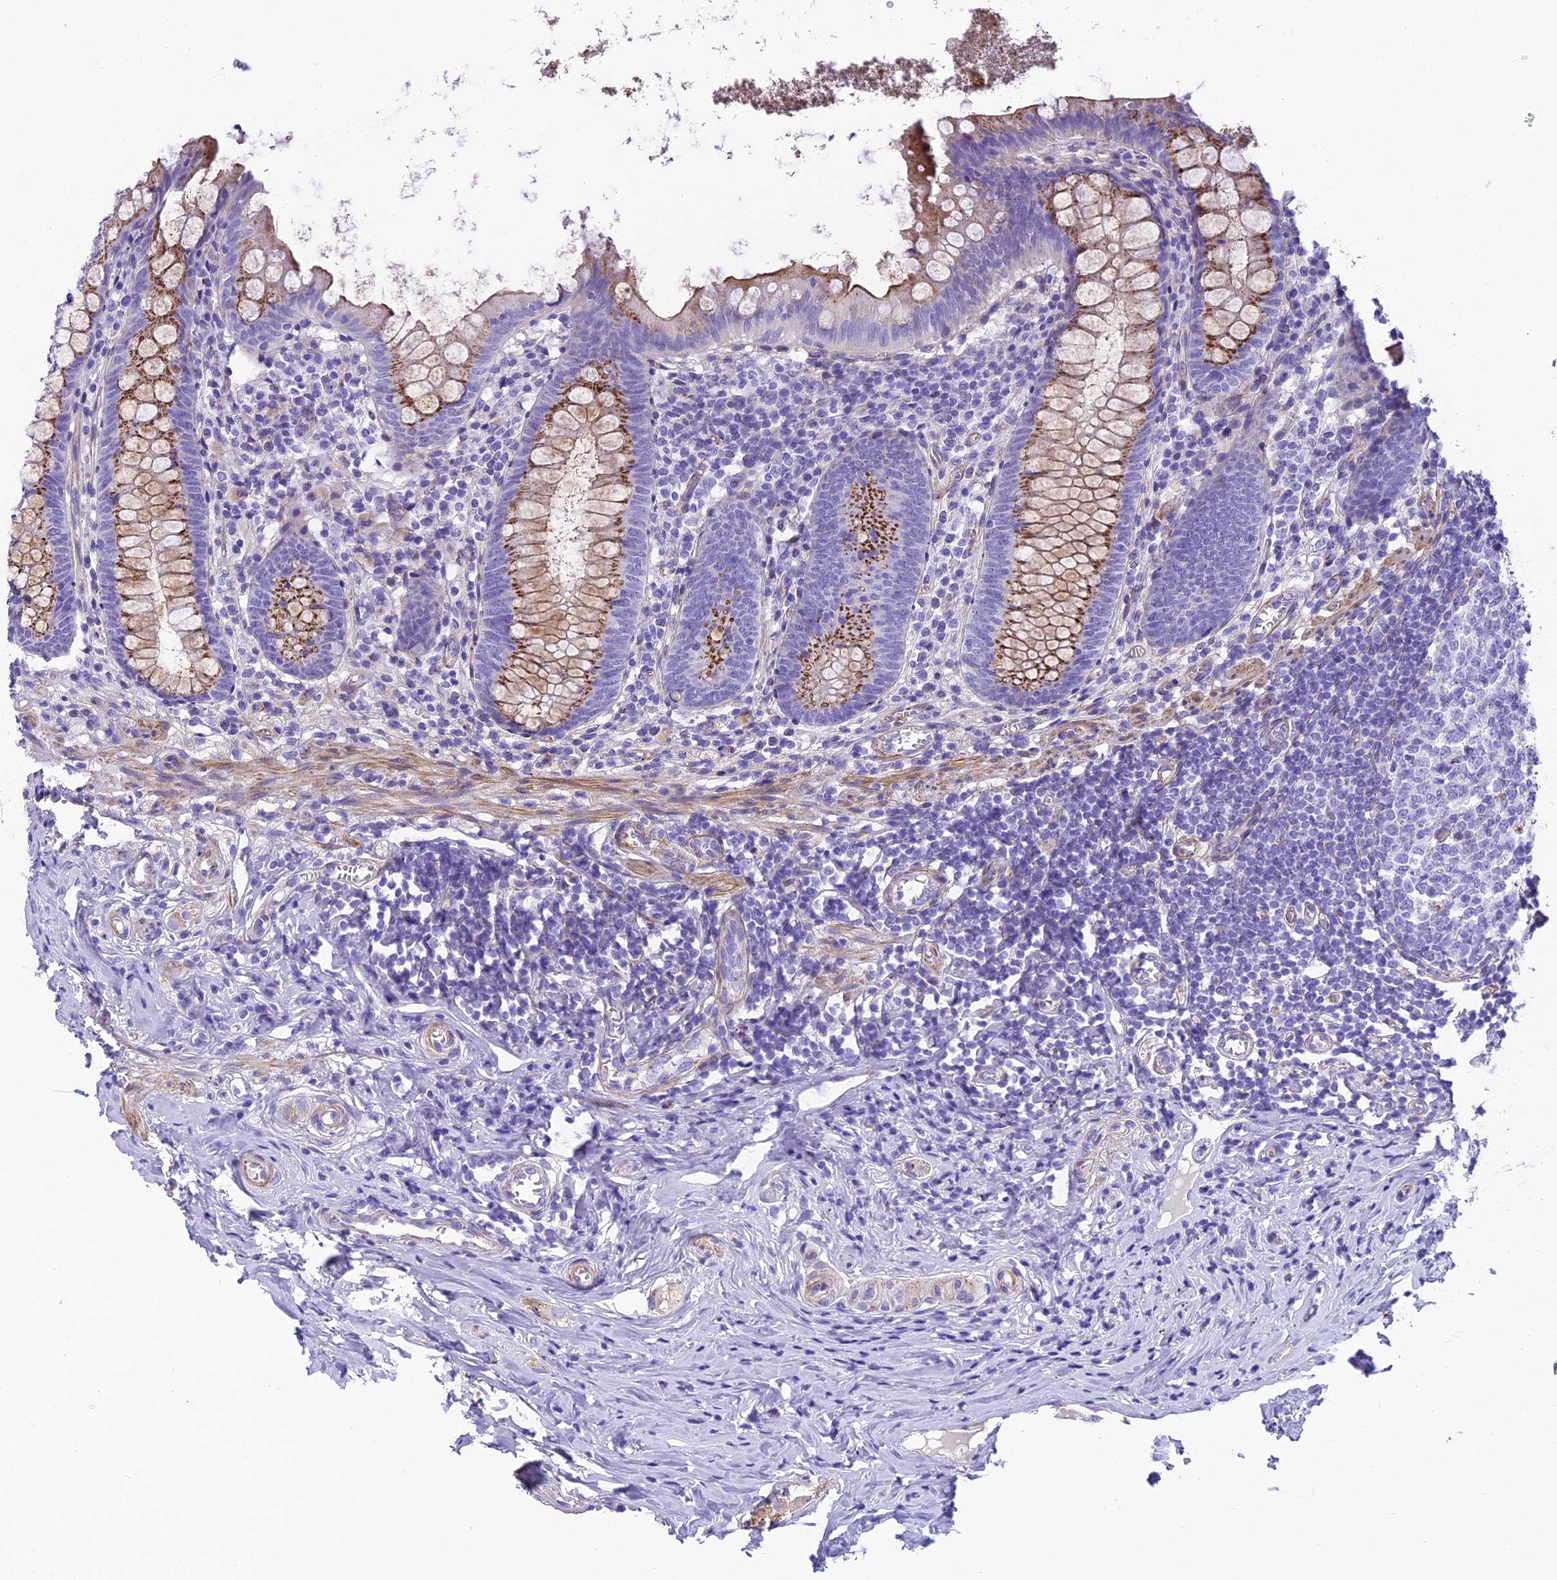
{"staining": {"intensity": "strong", "quantity": ">75%", "location": "cytoplasmic/membranous"}, "tissue": "appendix", "cell_type": "Glandular cells", "image_type": "normal", "snomed": [{"axis": "morphology", "description": "Normal tissue, NOS"}, {"axis": "topography", "description": "Appendix"}], "caption": "Normal appendix was stained to show a protein in brown. There is high levels of strong cytoplasmic/membranous staining in about >75% of glandular cells. The protein is stained brown, and the nuclei are stained in blue (DAB (3,3'-diaminobenzidine) IHC with brightfield microscopy, high magnification).", "gene": "GFRA1", "patient": {"sex": "female", "age": 51}}